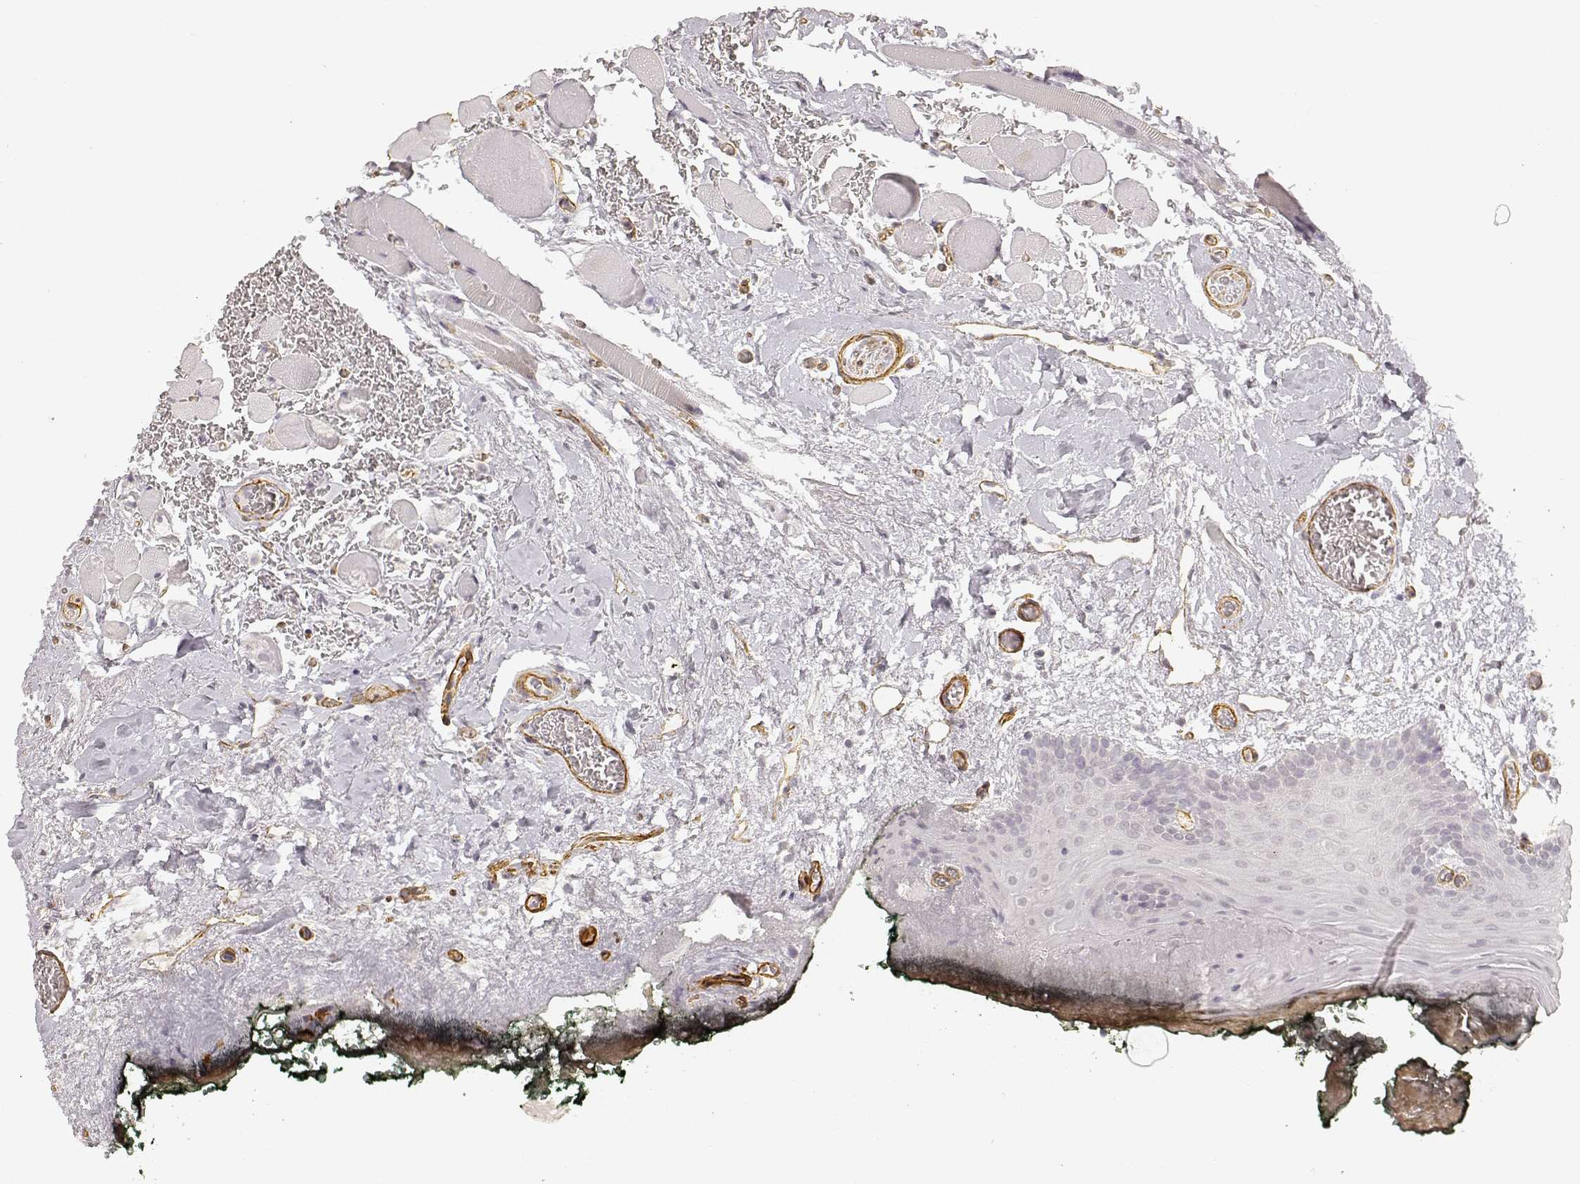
{"staining": {"intensity": "negative", "quantity": "none", "location": "none"}, "tissue": "oral mucosa", "cell_type": "Squamous epithelial cells", "image_type": "normal", "snomed": [{"axis": "morphology", "description": "Normal tissue, NOS"}, {"axis": "topography", "description": "Oral tissue"}, {"axis": "topography", "description": "Head-Neck"}], "caption": "DAB immunohistochemical staining of unremarkable human oral mucosa reveals no significant positivity in squamous epithelial cells. Nuclei are stained in blue.", "gene": "LAMA4", "patient": {"sex": "male", "age": 65}}